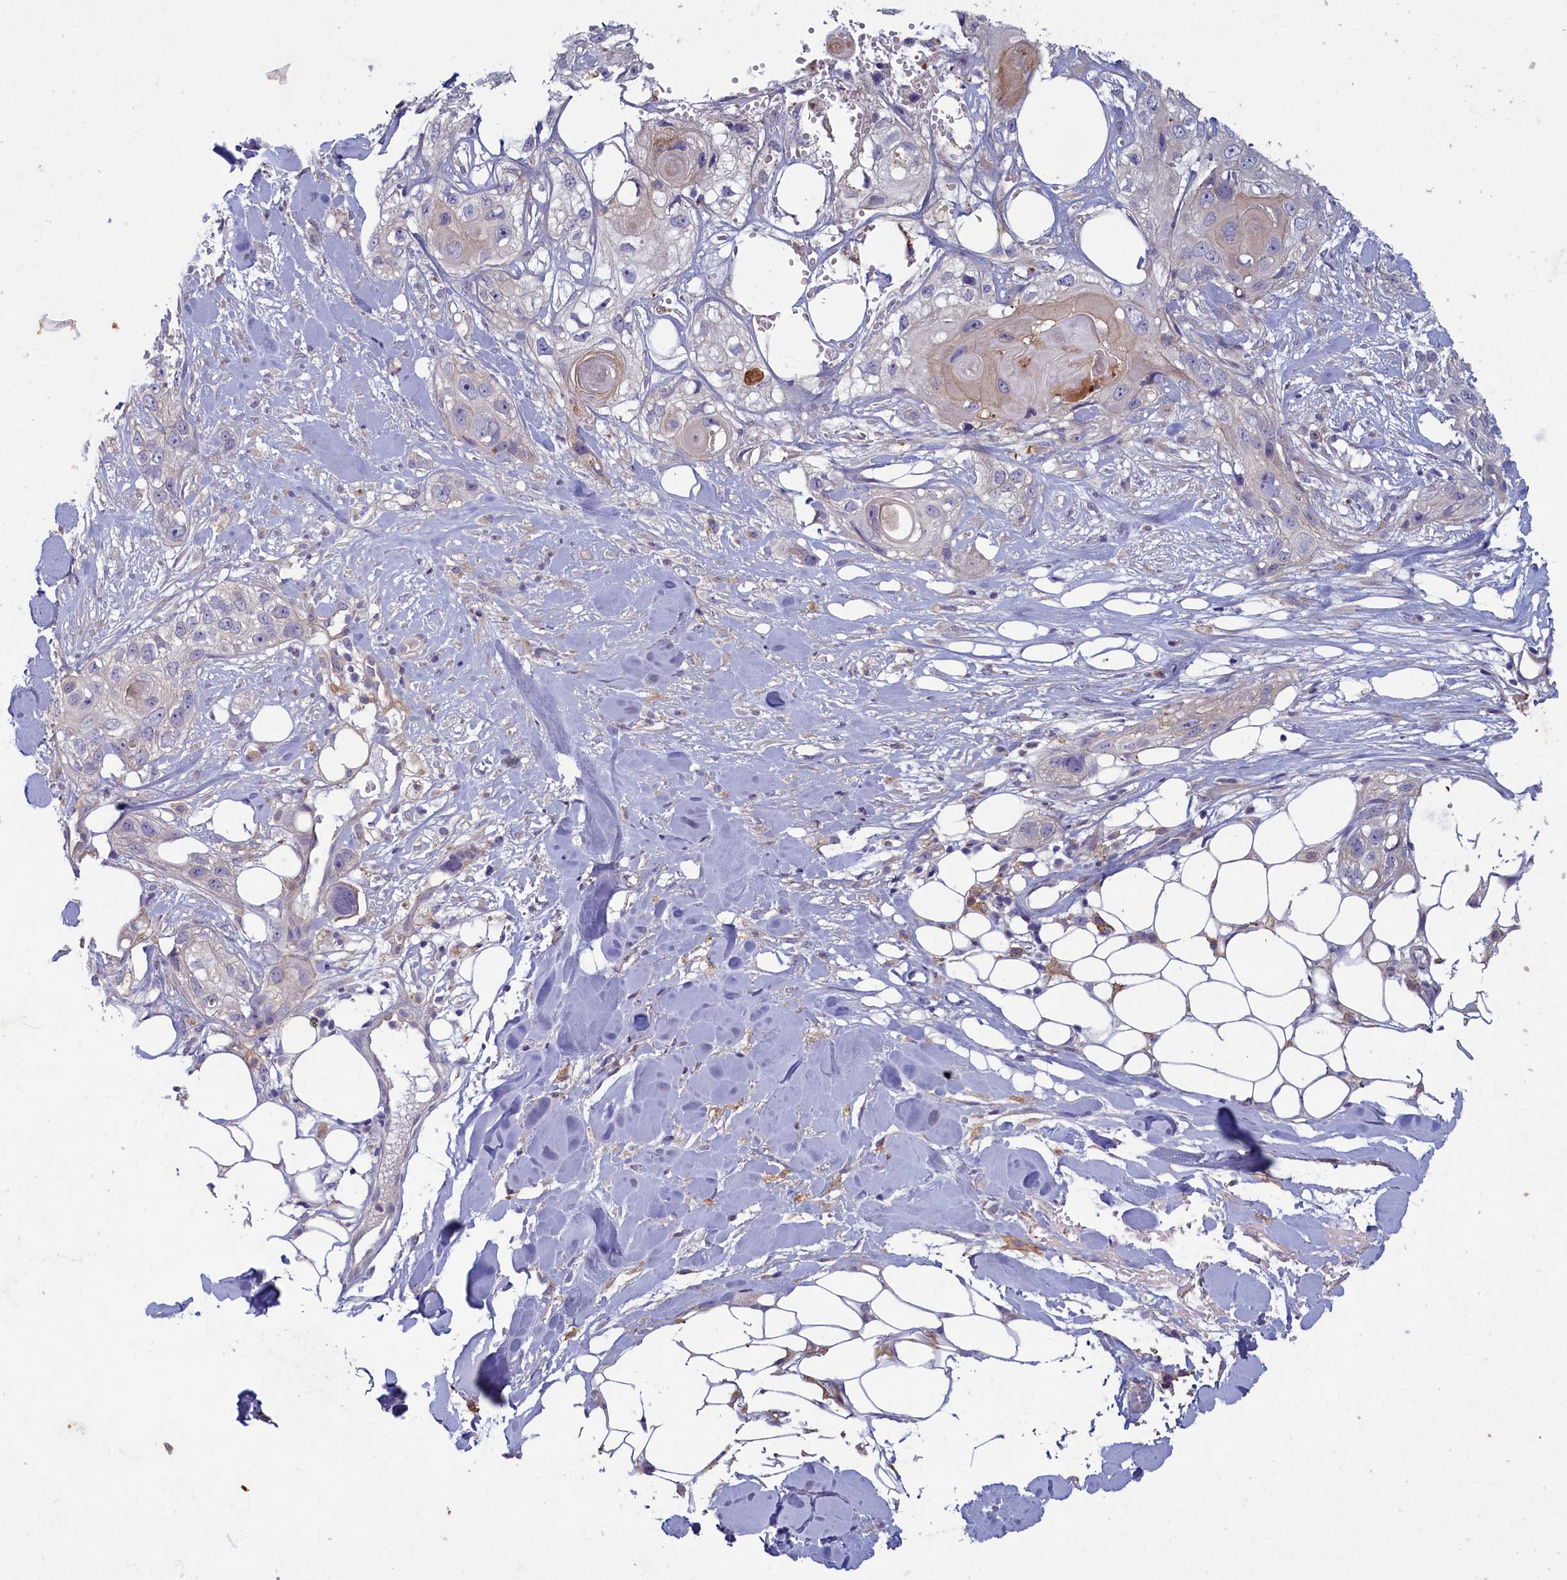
{"staining": {"intensity": "weak", "quantity": "<25%", "location": "cytoplasmic/membranous"}, "tissue": "skin cancer", "cell_type": "Tumor cells", "image_type": "cancer", "snomed": [{"axis": "morphology", "description": "Normal tissue, NOS"}, {"axis": "morphology", "description": "Squamous cell carcinoma, NOS"}, {"axis": "topography", "description": "Skin"}], "caption": "DAB immunohistochemical staining of human skin cancer (squamous cell carcinoma) displays no significant expression in tumor cells.", "gene": "PLEKHG6", "patient": {"sex": "male", "age": 72}}